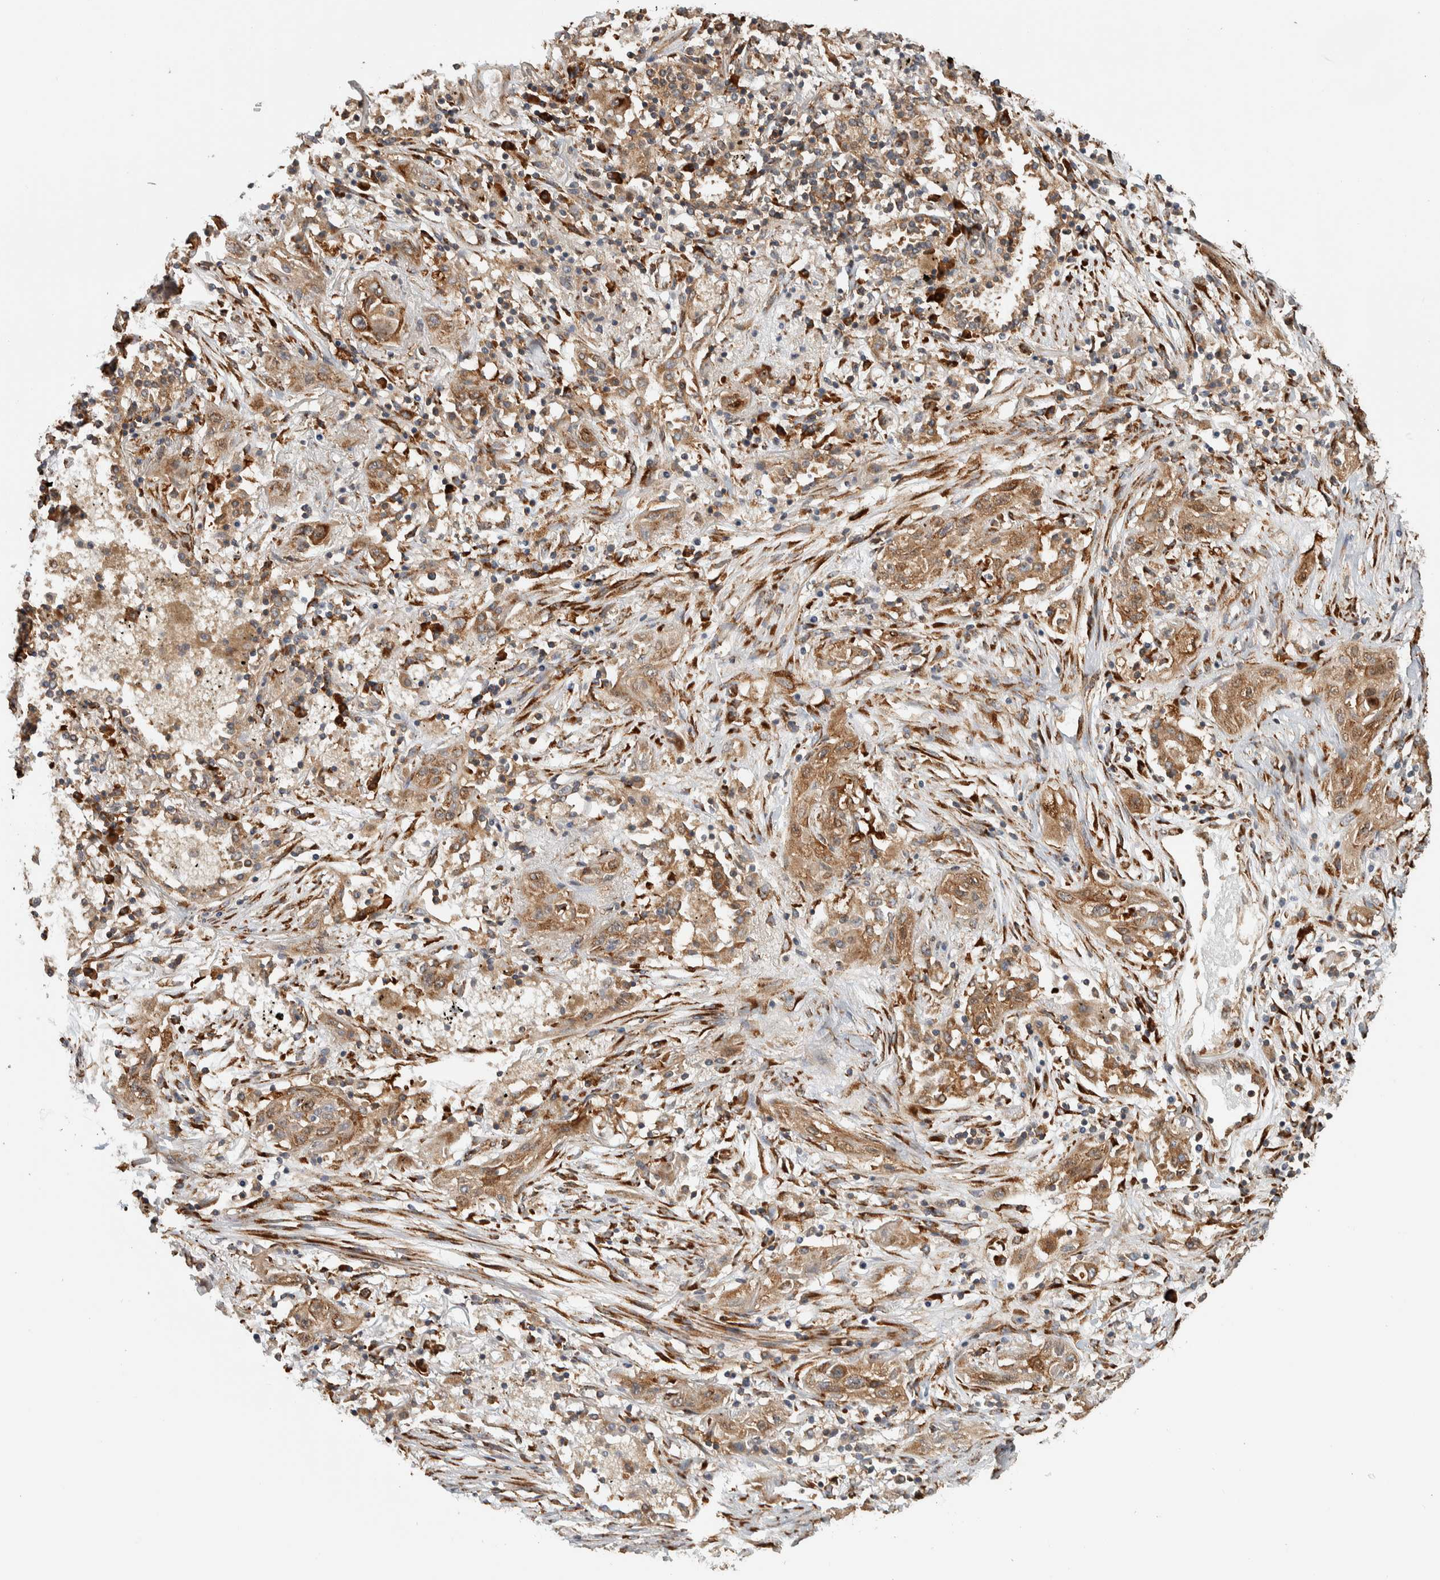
{"staining": {"intensity": "moderate", "quantity": ">75%", "location": "cytoplasmic/membranous"}, "tissue": "lung cancer", "cell_type": "Tumor cells", "image_type": "cancer", "snomed": [{"axis": "morphology", "description": "Squamous cell carcinoma, NOS"}, {"axis": "topography", "description": "Lung"}], "caption": "Moderate cytoplasmic/membranous expression for a protein is identified in approximately >75% of tumor cells of lung squamous cell carcinoma using immunohistochemistry.", "gene": "EIF3H", "patient": {"sex": "female", "age": 47}}